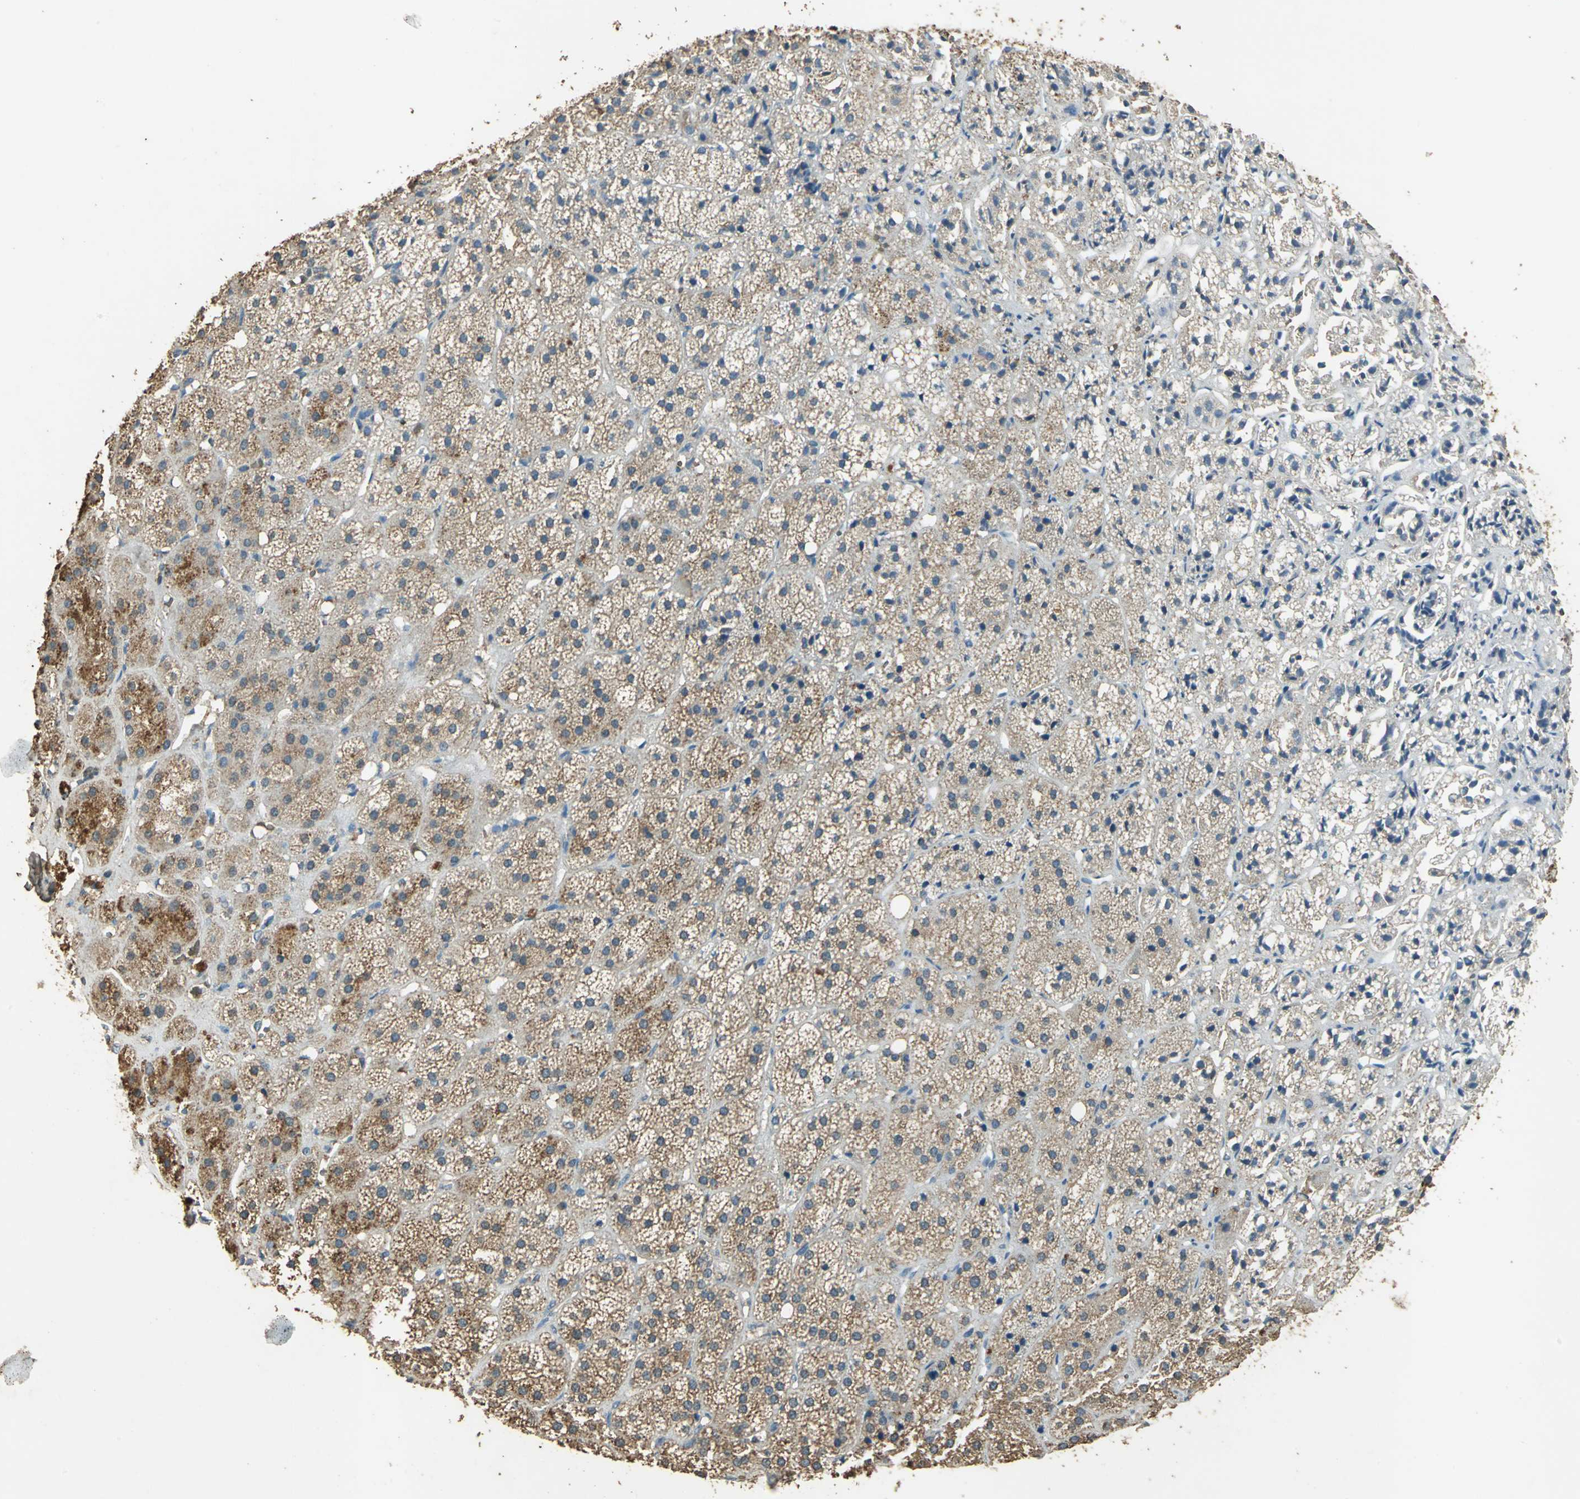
{"staining": {"intensity": "moderate", "quantity": ">75%", "location": "cytoplasmic/membranous"}, "tissue": "adrenal gland", "cell_type": "Glandular cells", "image_type": "normal", "snomed": [{"axis": "morphology", "description": "Normal tissue, NOS"}, {"axis": "topography", "description": "Adrenal gland"}], "caption": "Moderate cytoplasmic/membranous positivity is seen in approximately >75% of glandular cells in benign adrenal gland. Using DAB (3,3'-diaminobenzidine) (brown) and hematoxylin (blue) stains, captured at high magnification using brightfield microscopy.", "gene": "TRAPPC2", "patient": {"sex": "female", "age": 71}}